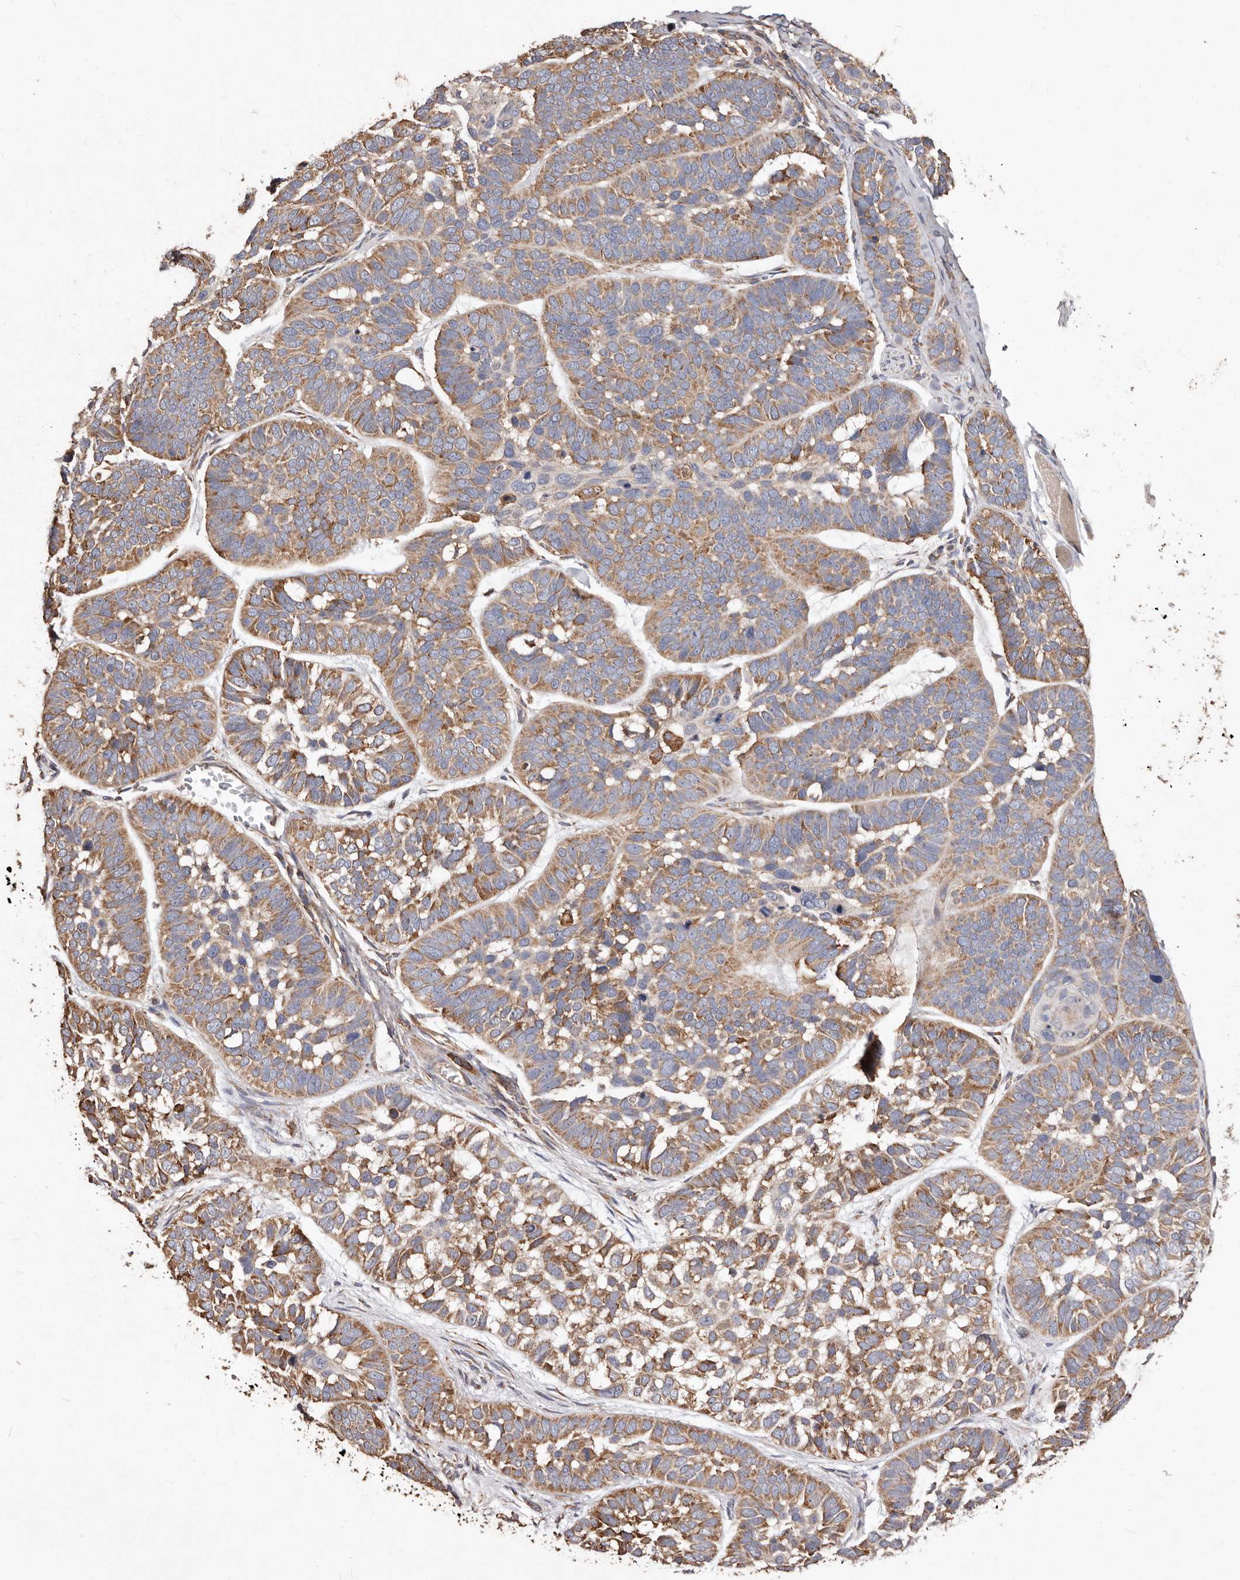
{"staining": {"intensity": "moderate", "quantity": ">75%", "location": "cytoplasmic/membranous"}, "tissue": "skin cancer", "cell_type": "Tumor cells", "image_type": "cancer", "snomed": [{"axis": "morphology", "description": "Basal cell carcinoma"}, {"axis": "topography", "description": "Skin"}], "caption": "A micrograph of skin basal cell carcinoma stained for a protein demonstrates moderate cytoplasmic/membranous brown staining in tumor cells.", "gene": "STEAP2", "patient": {"sex": "male", "age": 62}}